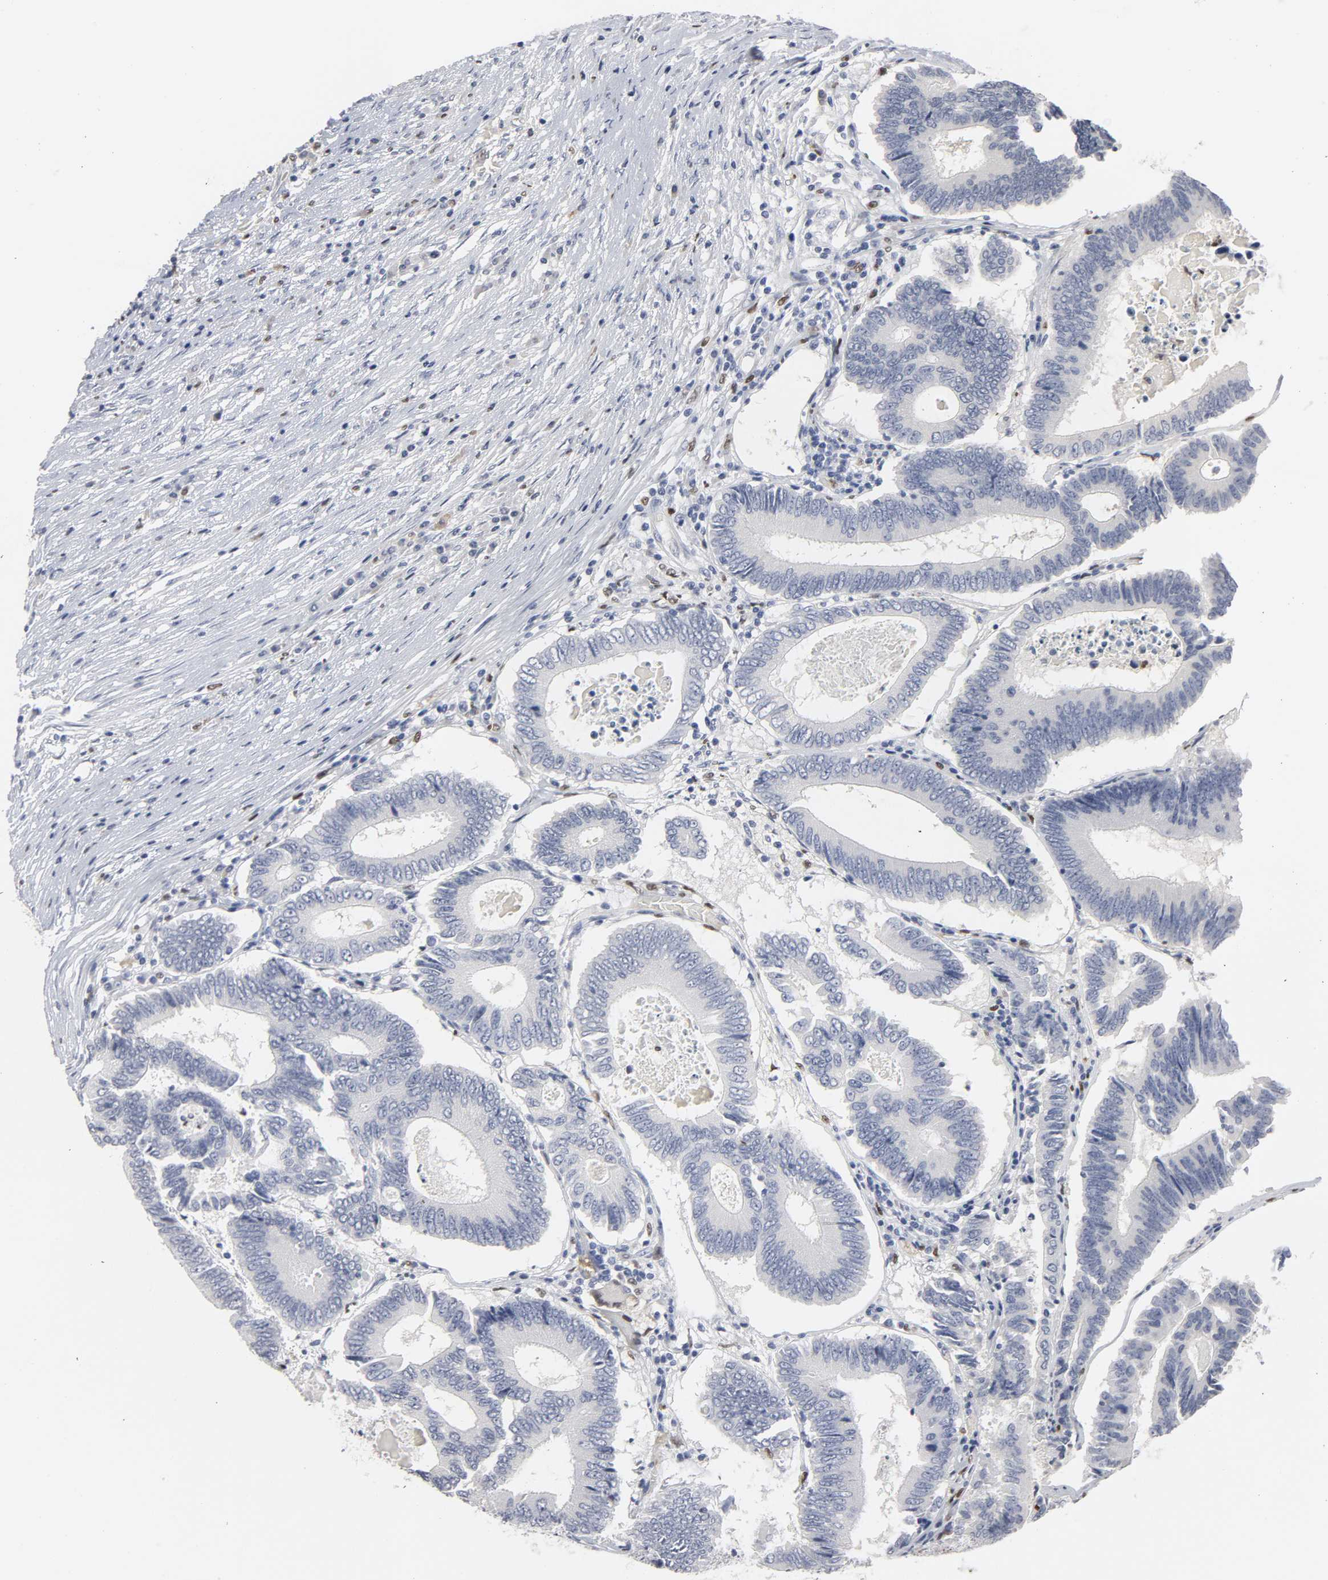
{"staining": {"intensity": "negative", "quantity": "none", "location": "none"}, "tissue": "colorectal cancer", "cell_type": "Tumor cells", "image_type": "cancer", "snomed": [{"axis": "morphology", "description": "Adenocarcinoma, NOS"}, {"axis": "topography", "description": "Colon"}], "caption": "The image reveals no significant staining in tumor cells of adenocarcinoma (colorectal).", "gene": "SPI1", "patient": {"sex": "female", "age": 78}}